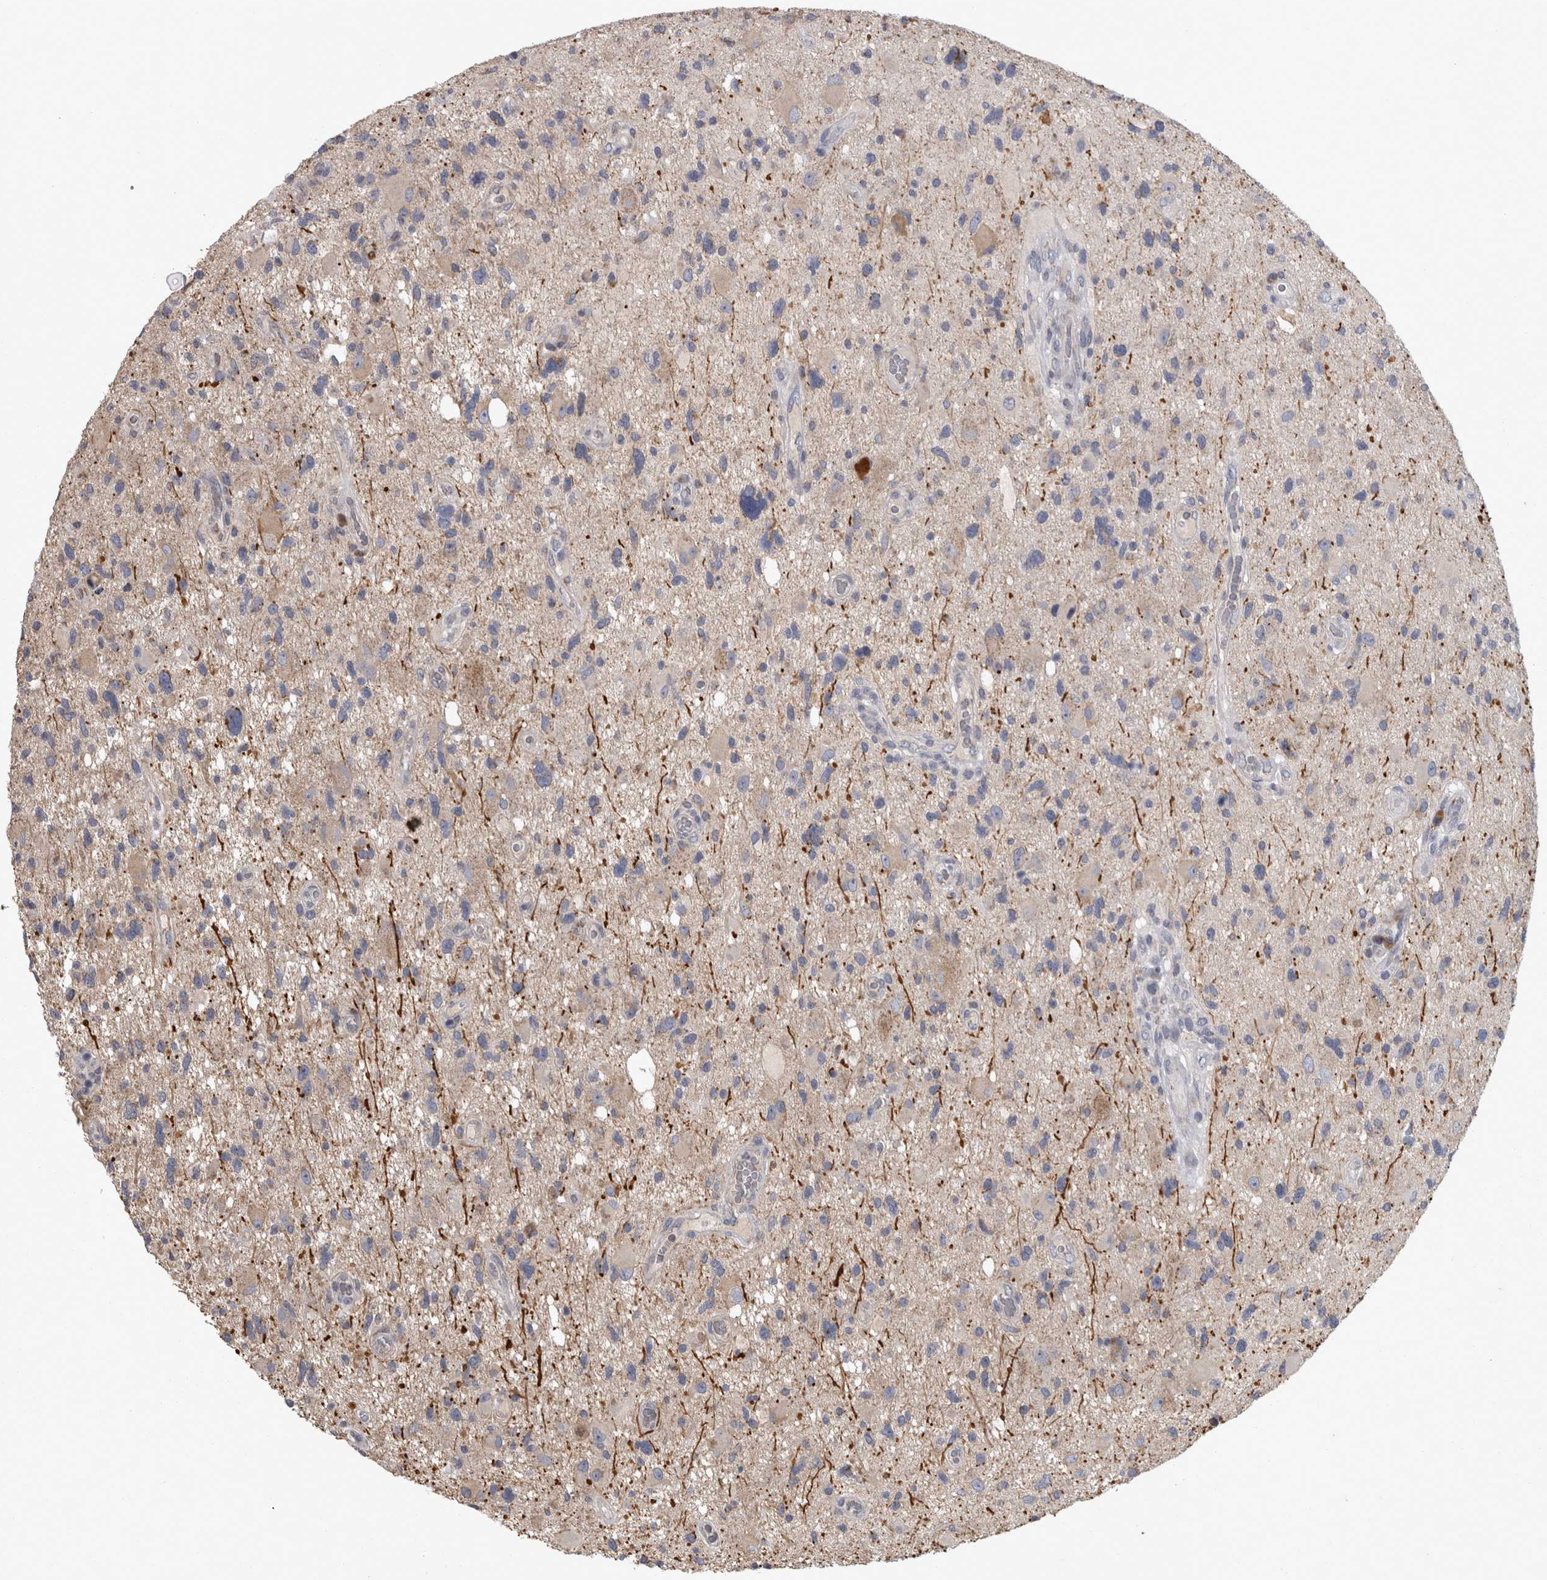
{"staining": {"intensity": "negative", "quantity": "none", "location": "none"}, "tissue": "glioma", "cell_type": "Tumor cells", "image_type": "cancer", "snomed": [{"axis": "morphology", "description": "Glioma, malignant, High grade"}, {"axis": "topography", "description": "Brain"}], "caption": "IHC of glioma demonstrates no positivity in tumor cells. The staining is performed using DAB brown chromogen with nuclei counter-stained in using hematoxylin.", "gene": "DBT", "patient": {"sex": "male", "age": 33}}